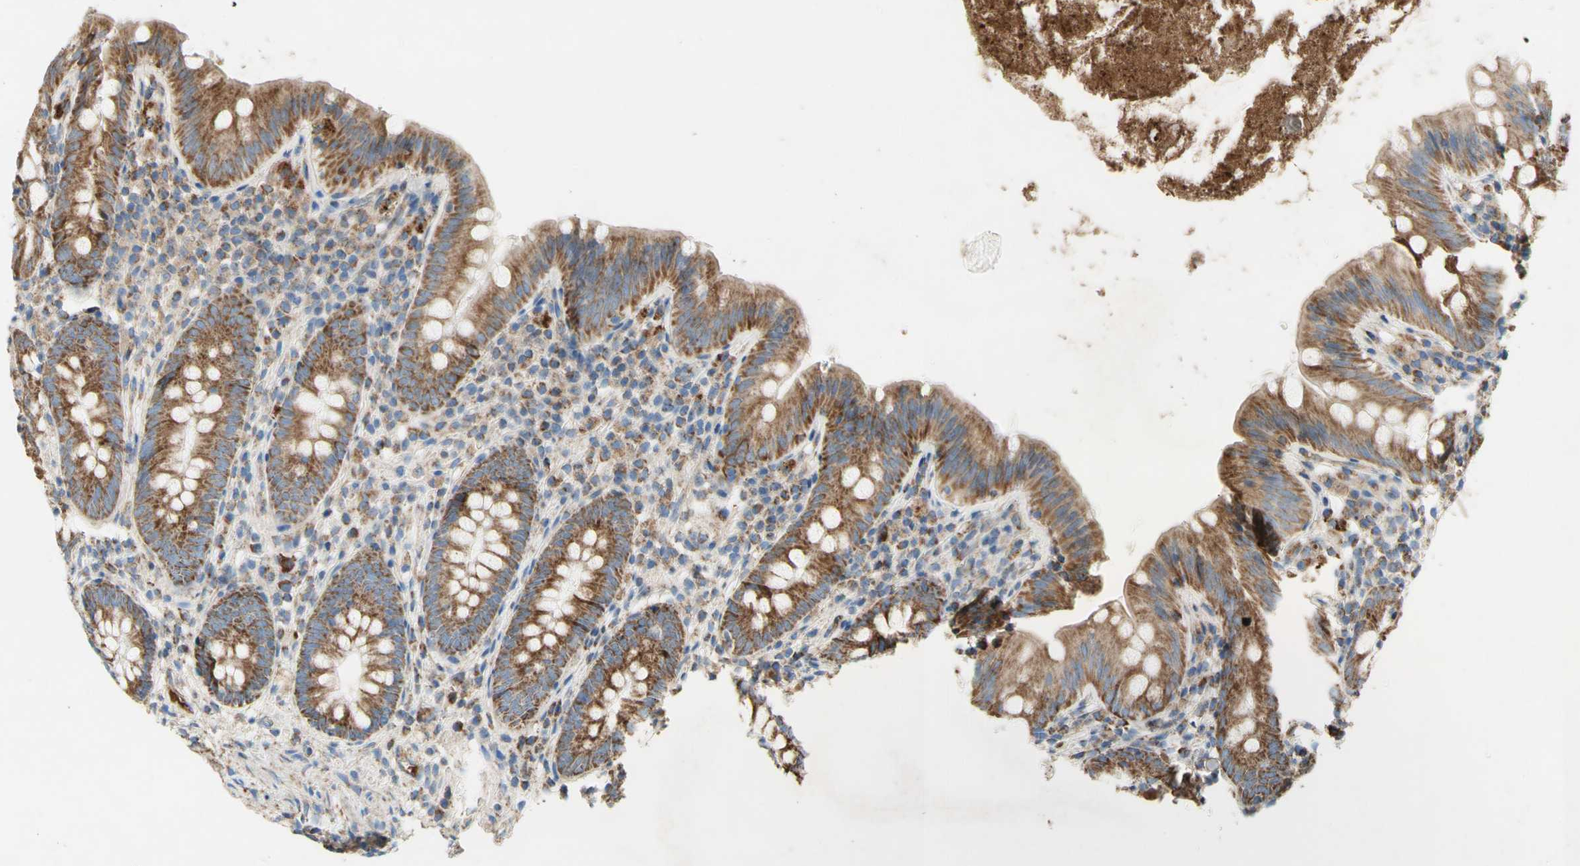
{"staining": {"intensity": "moderate", "quantity": ">75%", "location": "cytoplasmic/membranous"}, "tissue": "appendix", "cell_type": "Glandular cells", "image_type": "normal", "snomed": [{"axis": "morphology", "description": "Normal tissue, NOS"}, {"axis": "topography", "description": "Appendix"}], "caption": "The immunohistochemical stain highlights moderate cytoplasmic/membranous positivity in glandular cells of benign appendix. The protein of interest is shown in brown color, while the nuclei are stained blue.", "gene": "SDHB", "patient": {"sex": "male", "age": 52}}